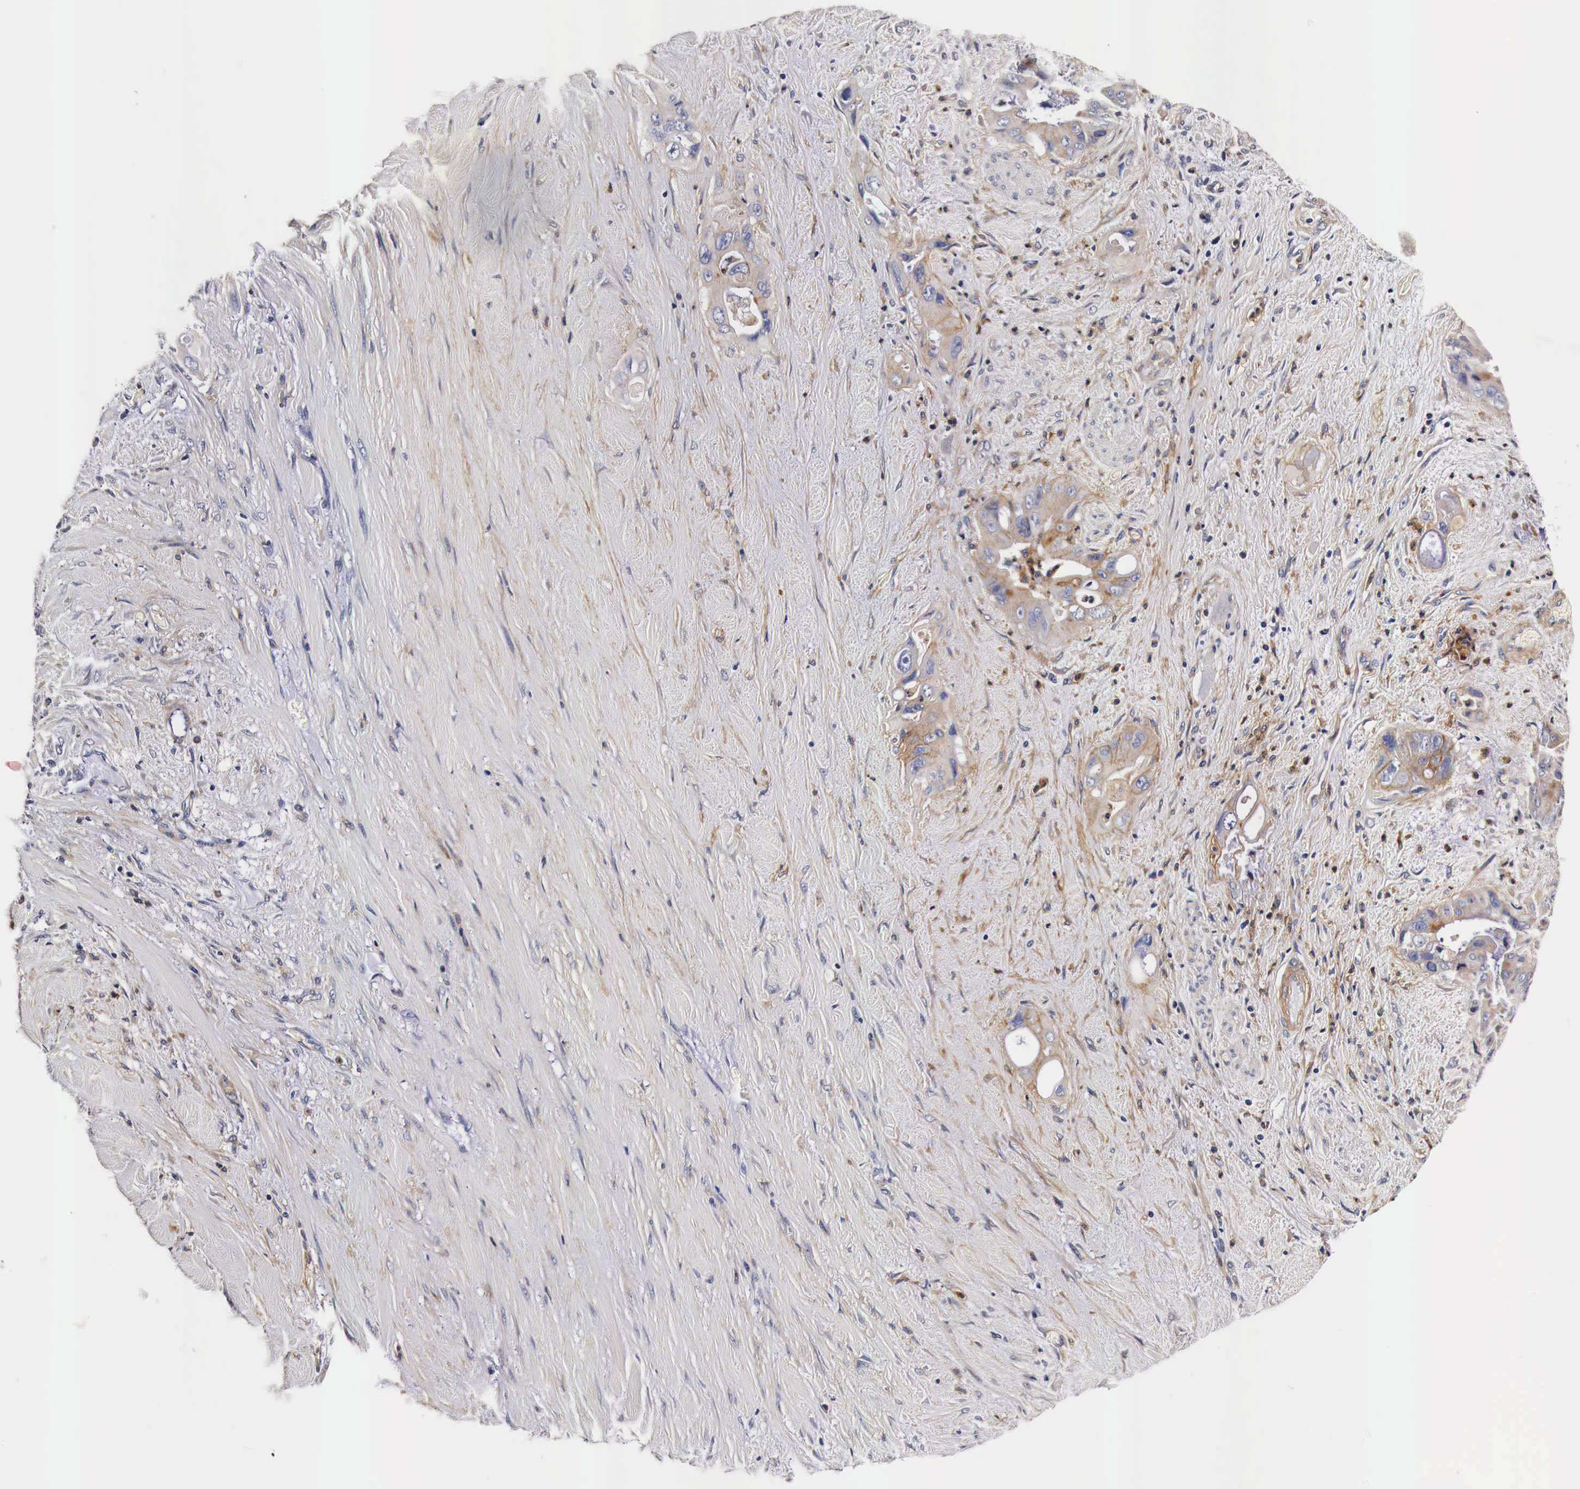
{"staining": {"intensity": "weak", "quantity": ">75%", "location": "cytoplasmic/membranous"}, "tissue": "pancreatic cancer", "cell_type": "Tumor cells", "image_type": "cancer", "snomed": [{"axis": "morphology", "description": "Adenocarcinoma, NOS"}, {"axis": "topography", "description": "Pancreas"}], "caption": "This micrograph reveals immunohistochemistry staining of adenocarcinoma (pancreatic), with low weak cytoplasmic/membranous expression in about >75% of tumor cells.", "gene": "RP2", "patient": {"sex": "male", "age": 77}}